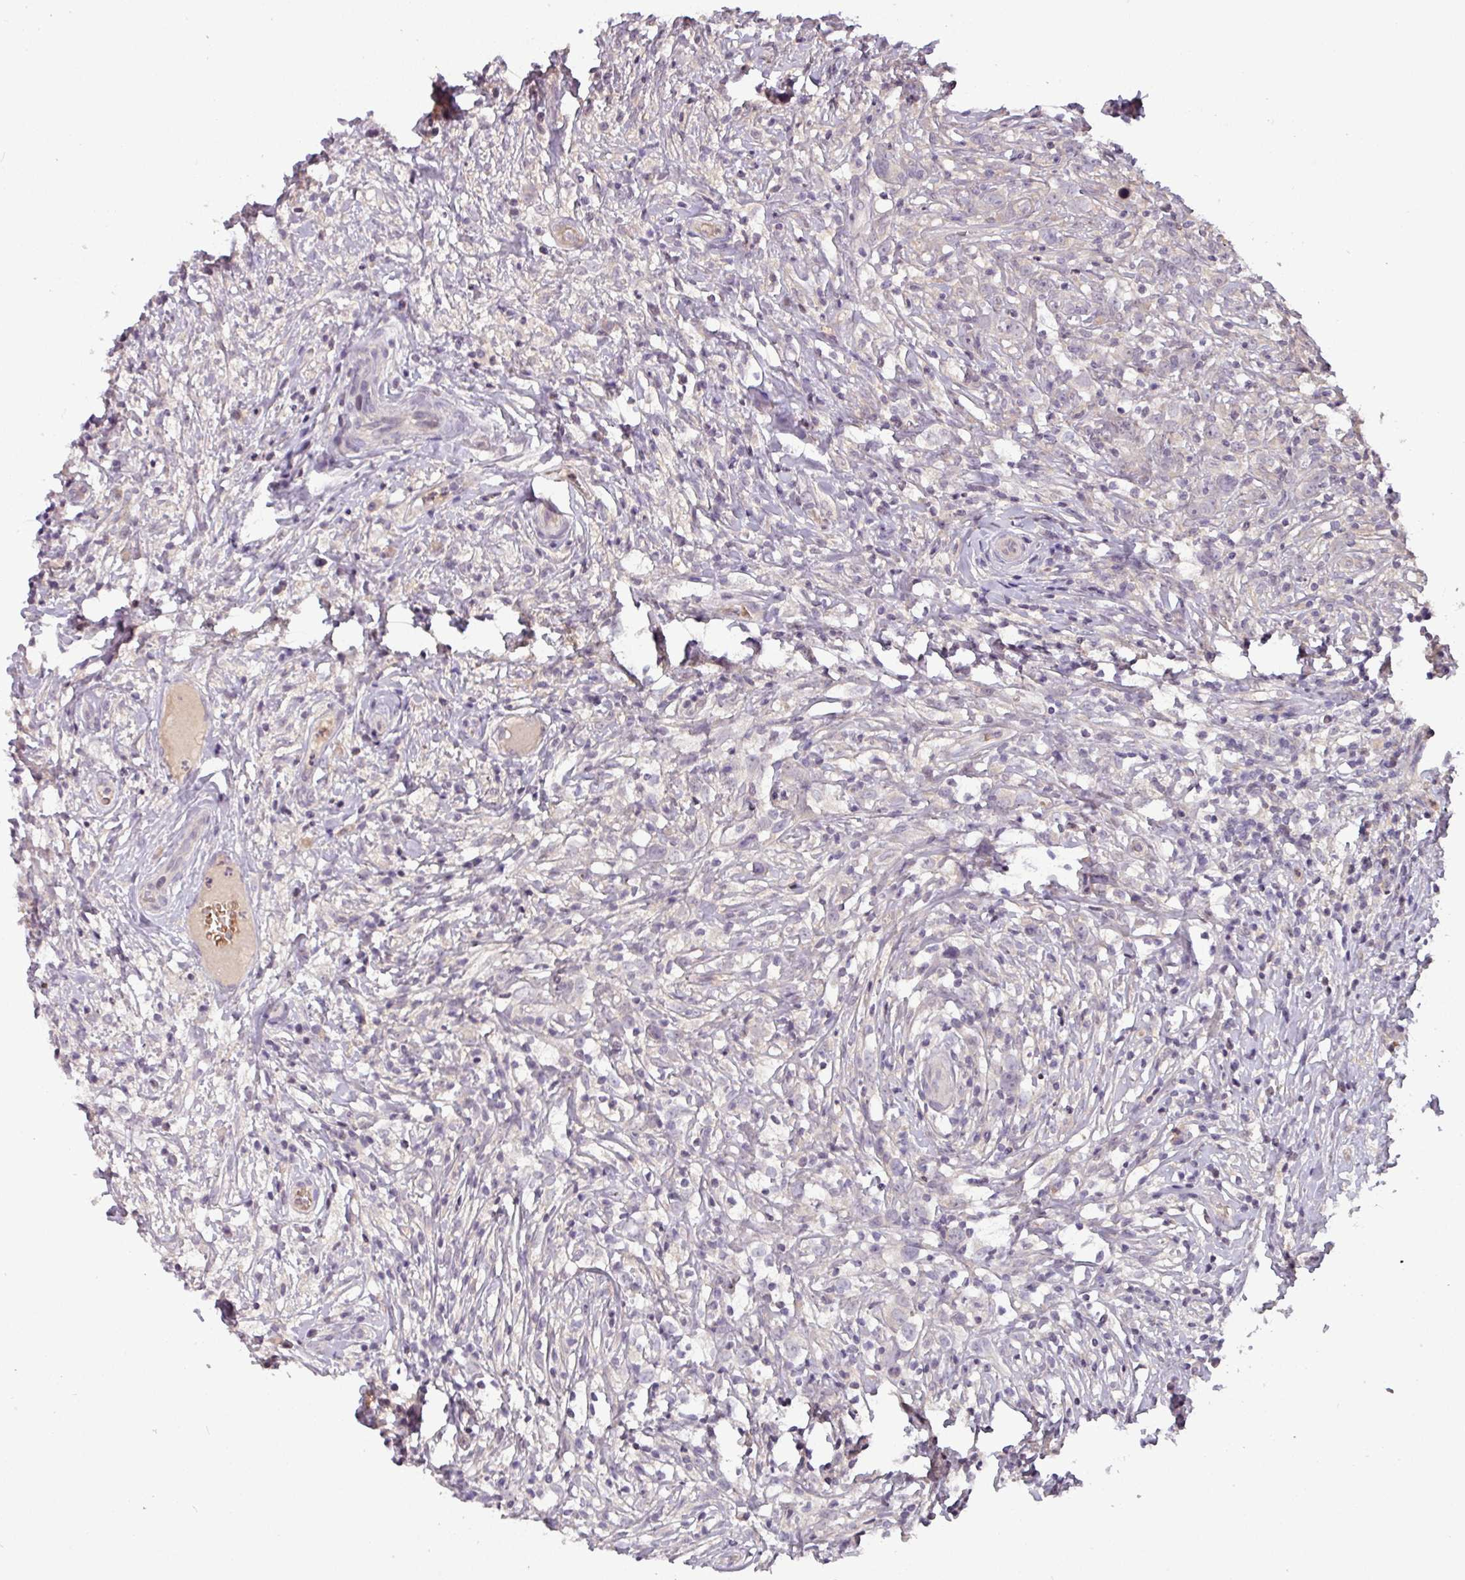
{"staining": {"intensity": "negative", "quantity": "none", "location": "none"}, "tissue": "lymphoma", "cell_type": "Tumor cells", "image_type": "cancer", "snomed": [{"axis": "morphology", "description": "Hodgkin's disease, NOS"}, {"axis": "topography", "description": "No Tissue"}], "caption": "Immunohistochemistry (IHC) photomicrograph of Hodgkin's disease stained for a protein (brown), which exhibits no expression in tumor cells.", "gene": "SLC5A10", "patient": {"sex": "female", "age": 21}}